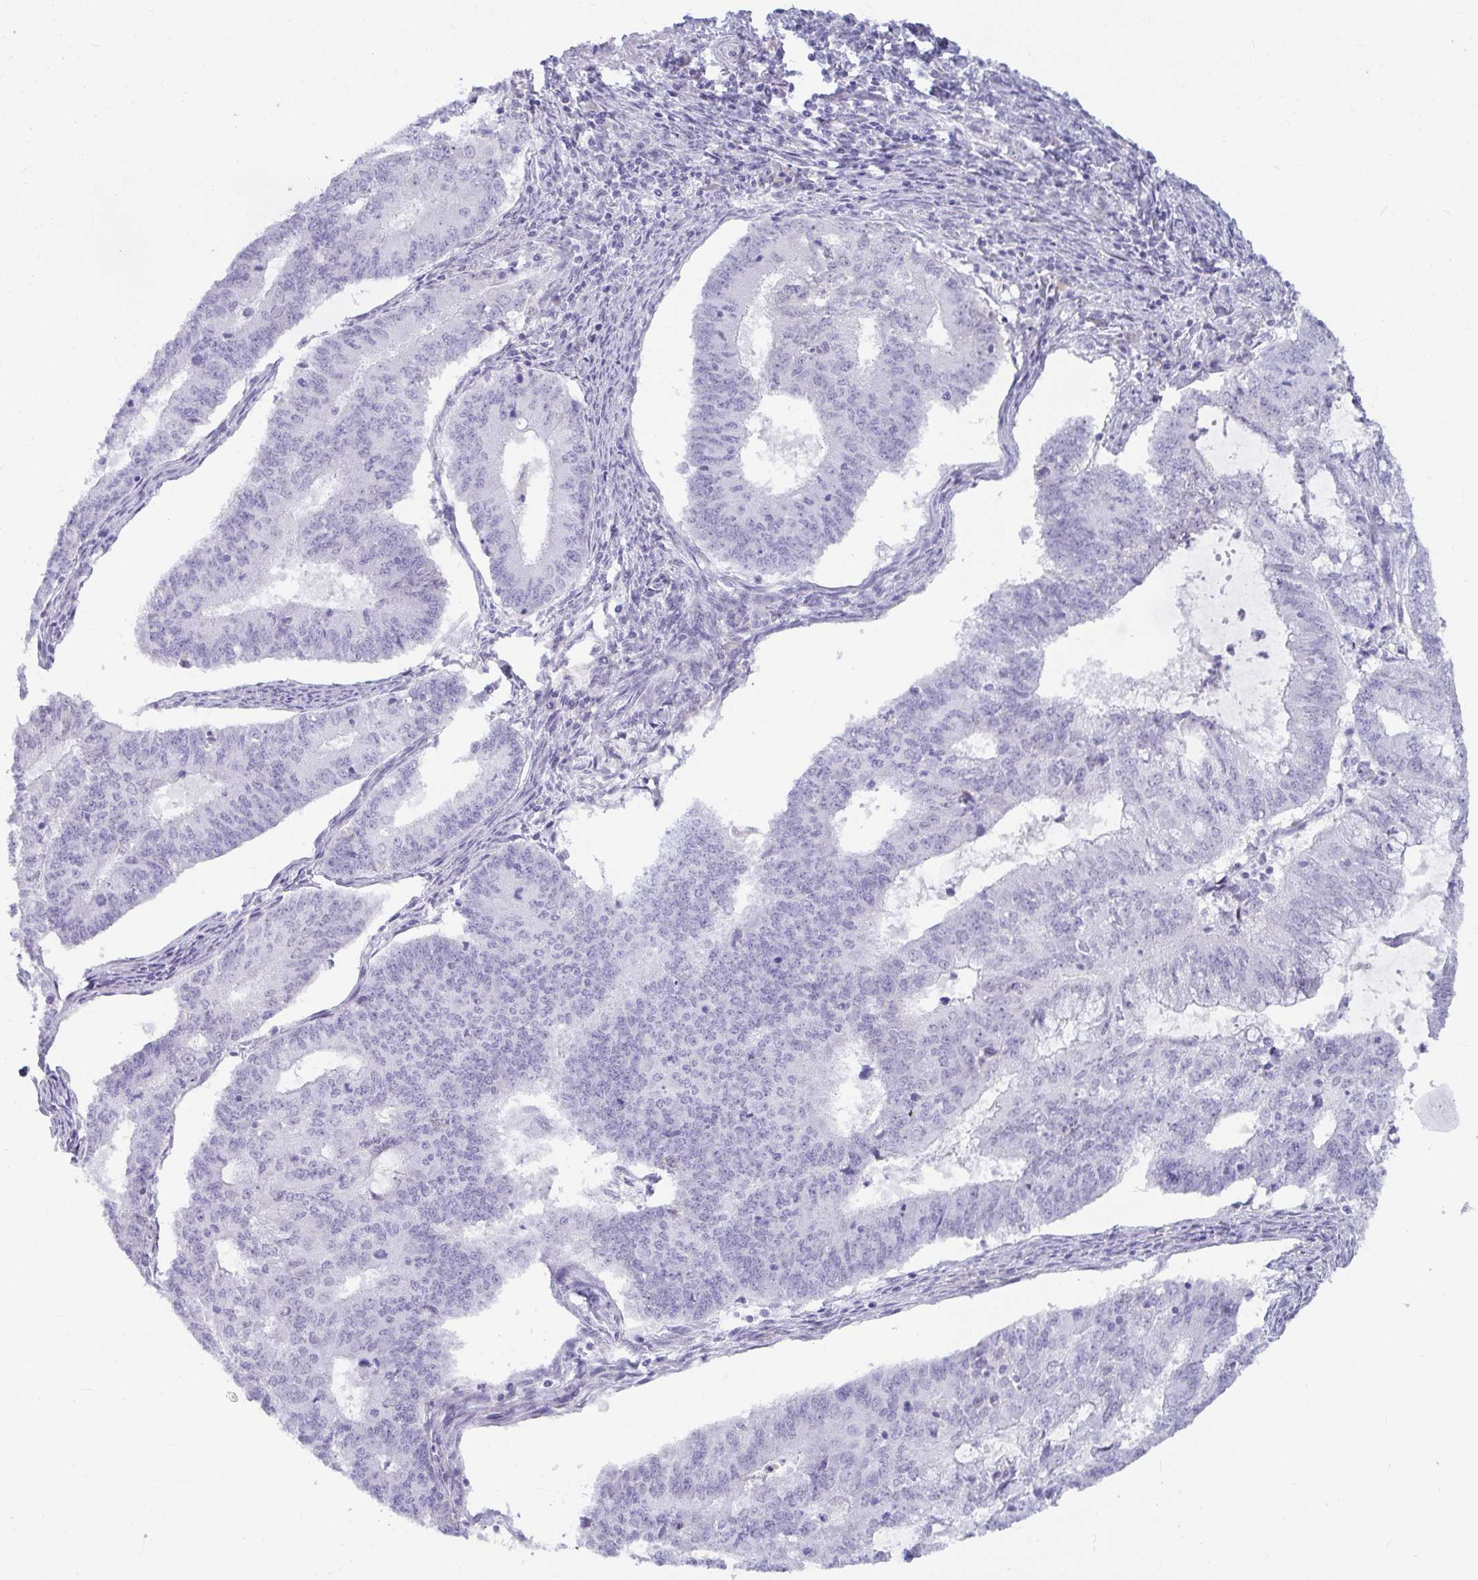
{"staining": {"intensity": "negative", "quantity": "none", "location": "none"}, "tissue": "endometrial cancer", "cell_type": "Tumor cells", "image_type": "cancer", "snomed": [{"axis": "morphology", "description": "Adenocarcinoma, NOS"}, {"axis": "topography", "description": "Endometrium"}], "caption": "Protein analysis of adenocarcinoma (endometrial) shows no significant expression in tumor cells.", "gene": "NPY", "patient": {"sex": "female", "age": 61}}